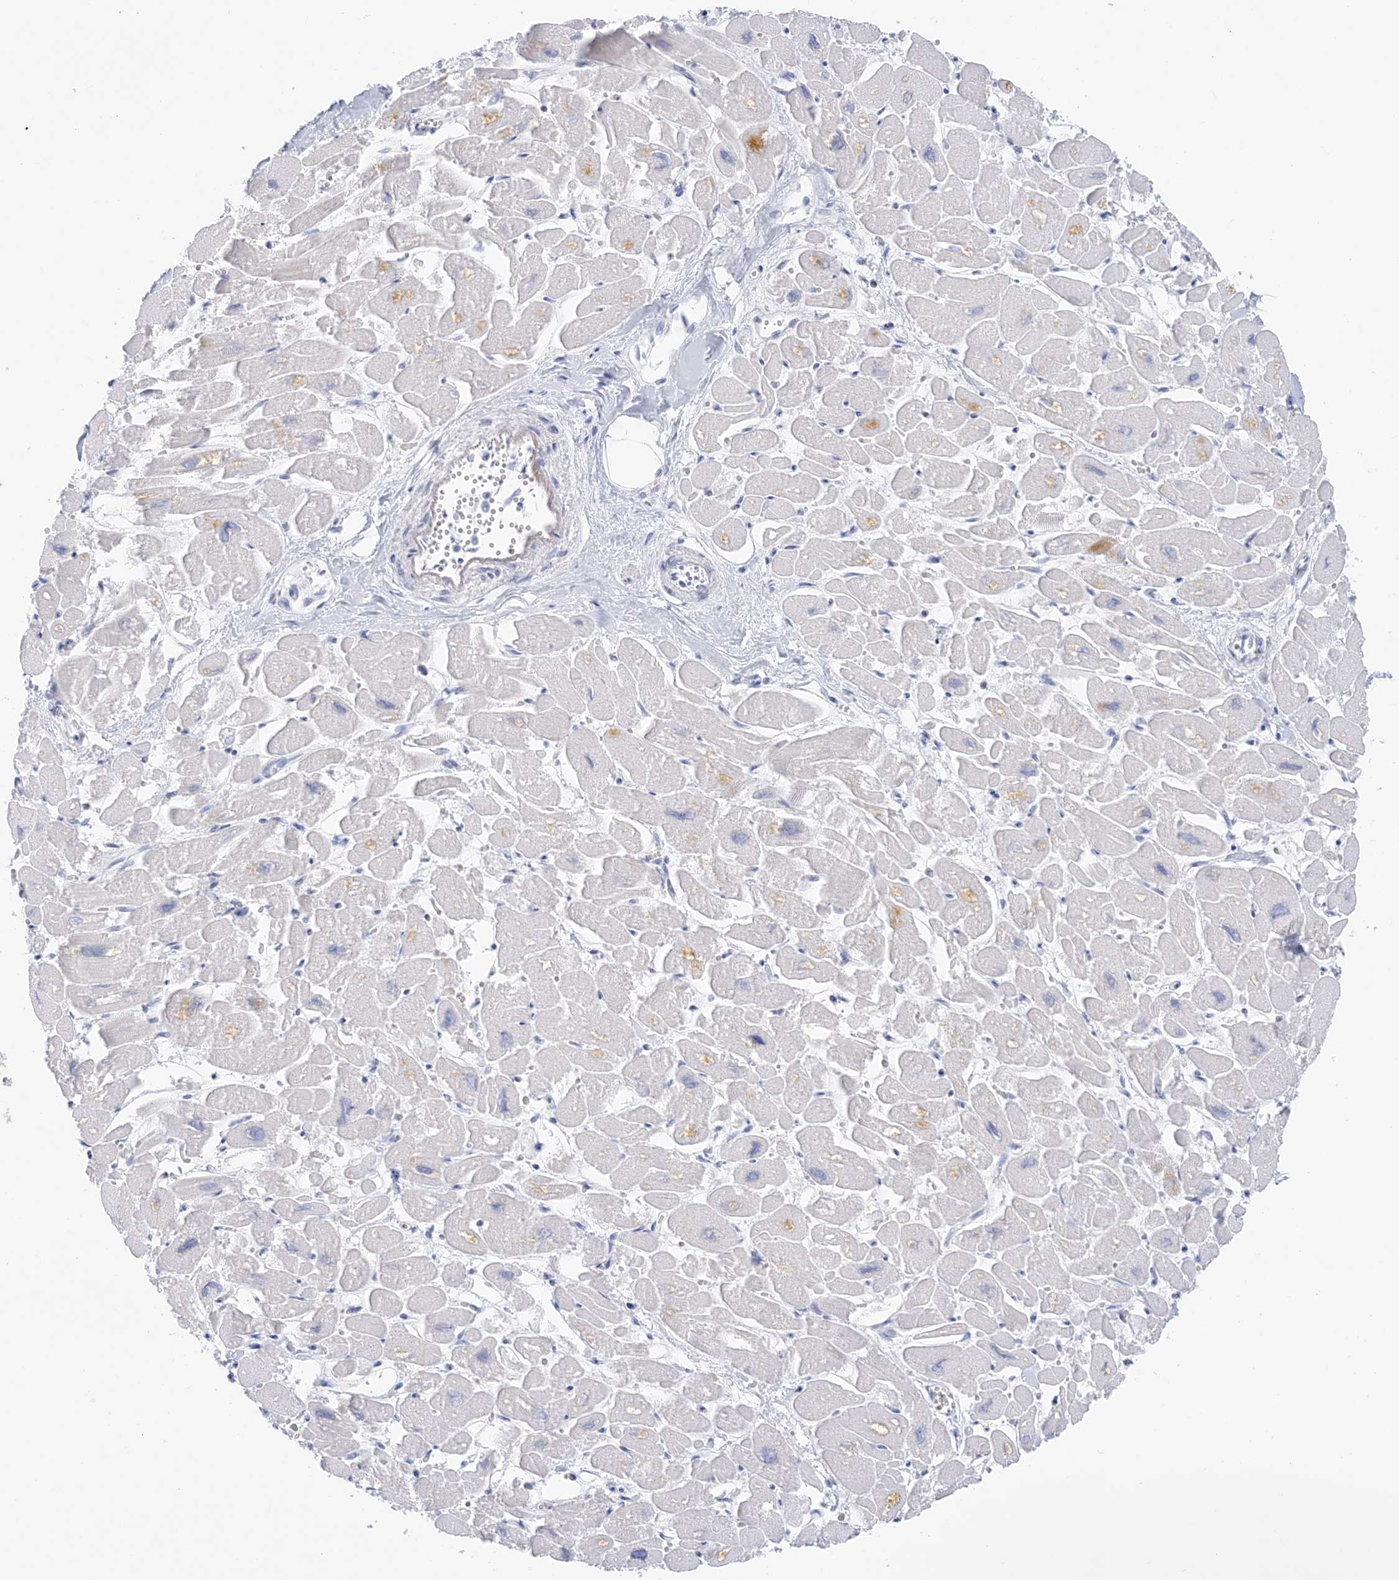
{"staining": {"intensity": "negative", "quantity": "none", "location": "none"}, "tissue": "heart muscle", "cell_type": "Cardiomyocytes", "image_type": "normal", "snomed": [{"axis": "morphology", "description": "Normal tissue, NOS"}, {"axis": "topography", "description": "Heart"}], "caption": "Immunohistochemistry micrograph of normal heart muscle: heart muscle stained with DAB demonstrates no significant protein positivity in cardiomyocytes.", "gene": "SH3YL1", "patient": {"sex": "male", "age": 54}}